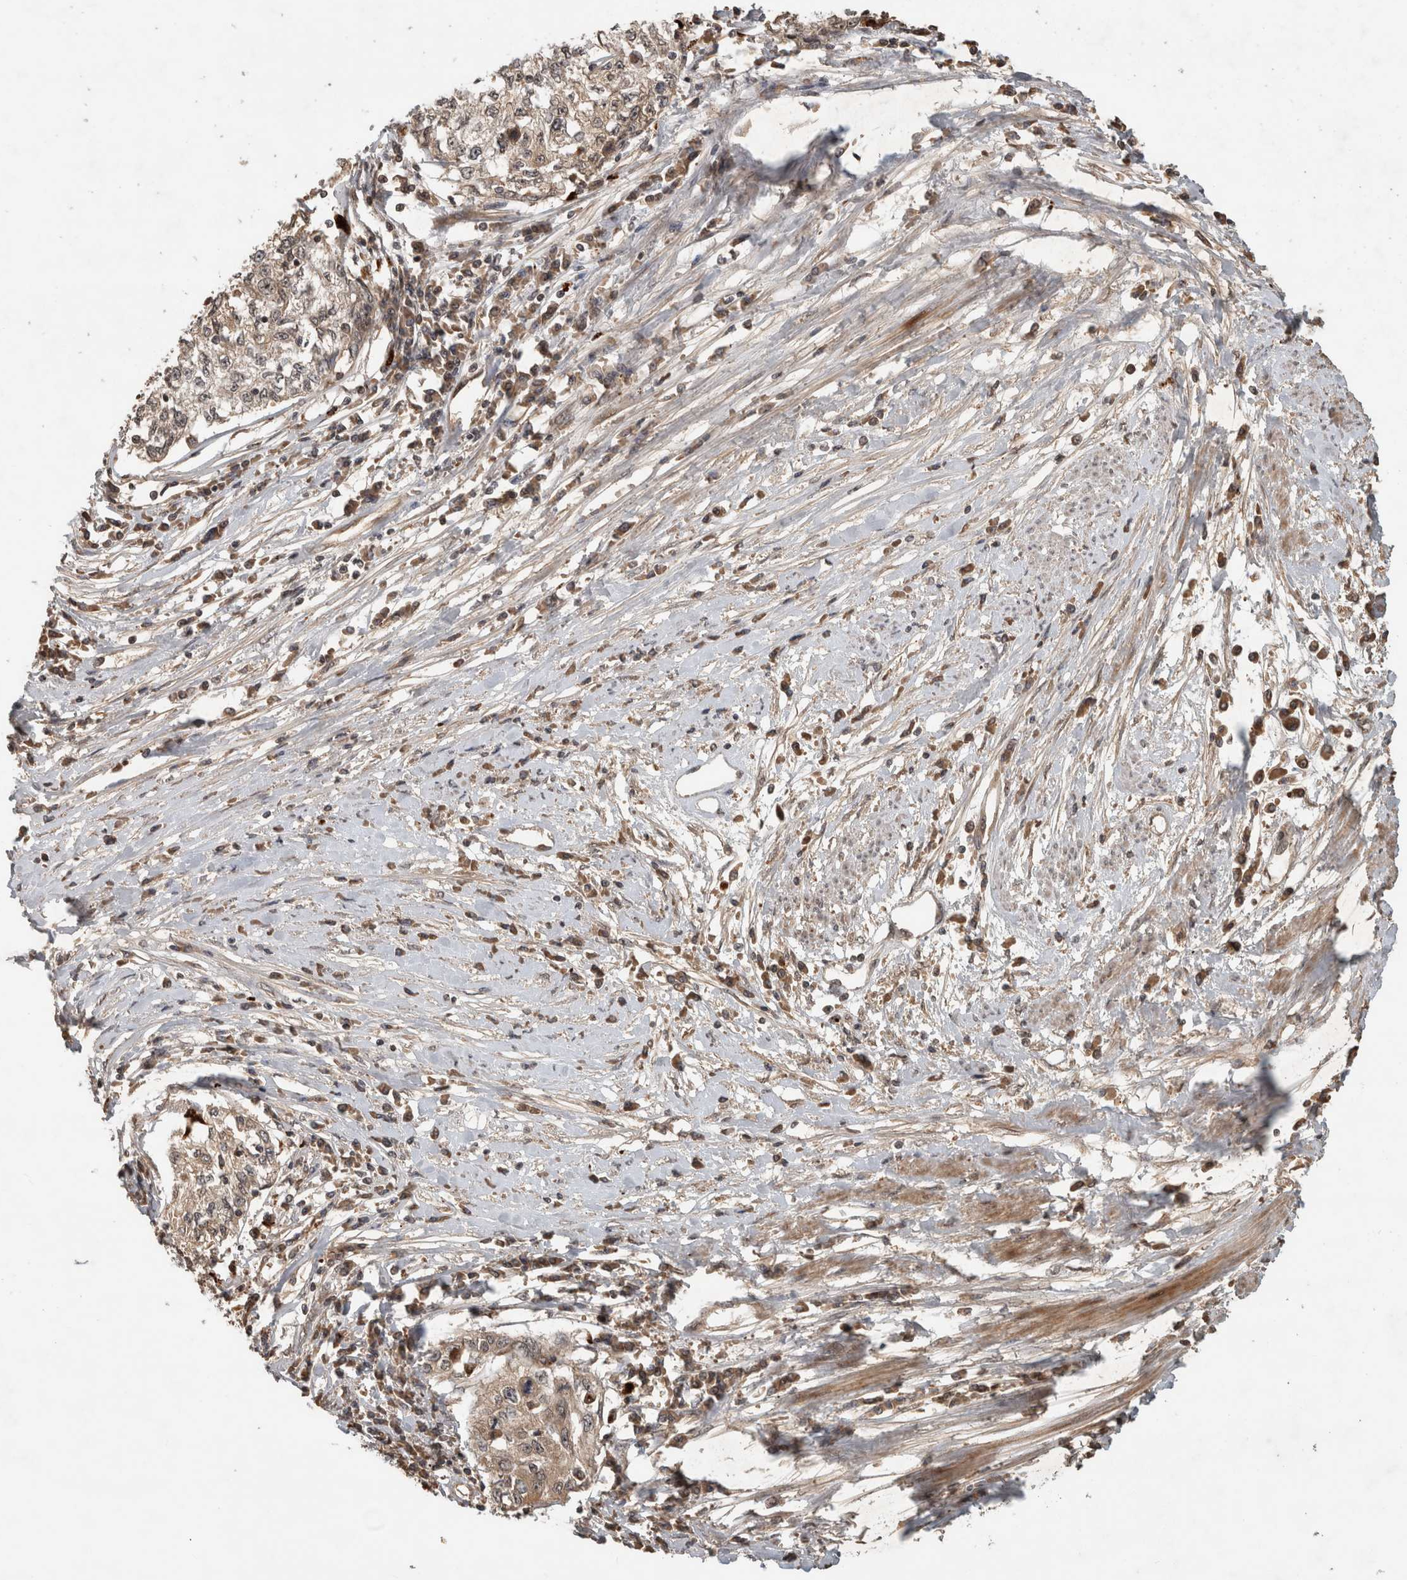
{"staining": {"intensity": "weak", "quantity": ">75%", "location": "cytoplasmic/membranous"}, "tissue": "cervical cancer", "cell_type": "Tumor cells", "image_type": "cancer", "snomed": [{"axis": "morphology", "description": "Squamous cell carcinoma, NOS"}, {"axis": "topography", "description": "Cervix"}], "caption": "Immunohistochemistry staining of cervical cancer, which shows low levels of weak cytoplasmic/membranous staining in approximately >75% of tumor cells indicating weak cytoplasmic/membranous protein positivity. The staining was performed using DAB (3,3'-diaminobenzidine) (brown) for protein detection and nuclei were counterstained in hematoxylin (blue).", "gene": "PITPNC1", "patient": {"sex": "female", "age": 57}}